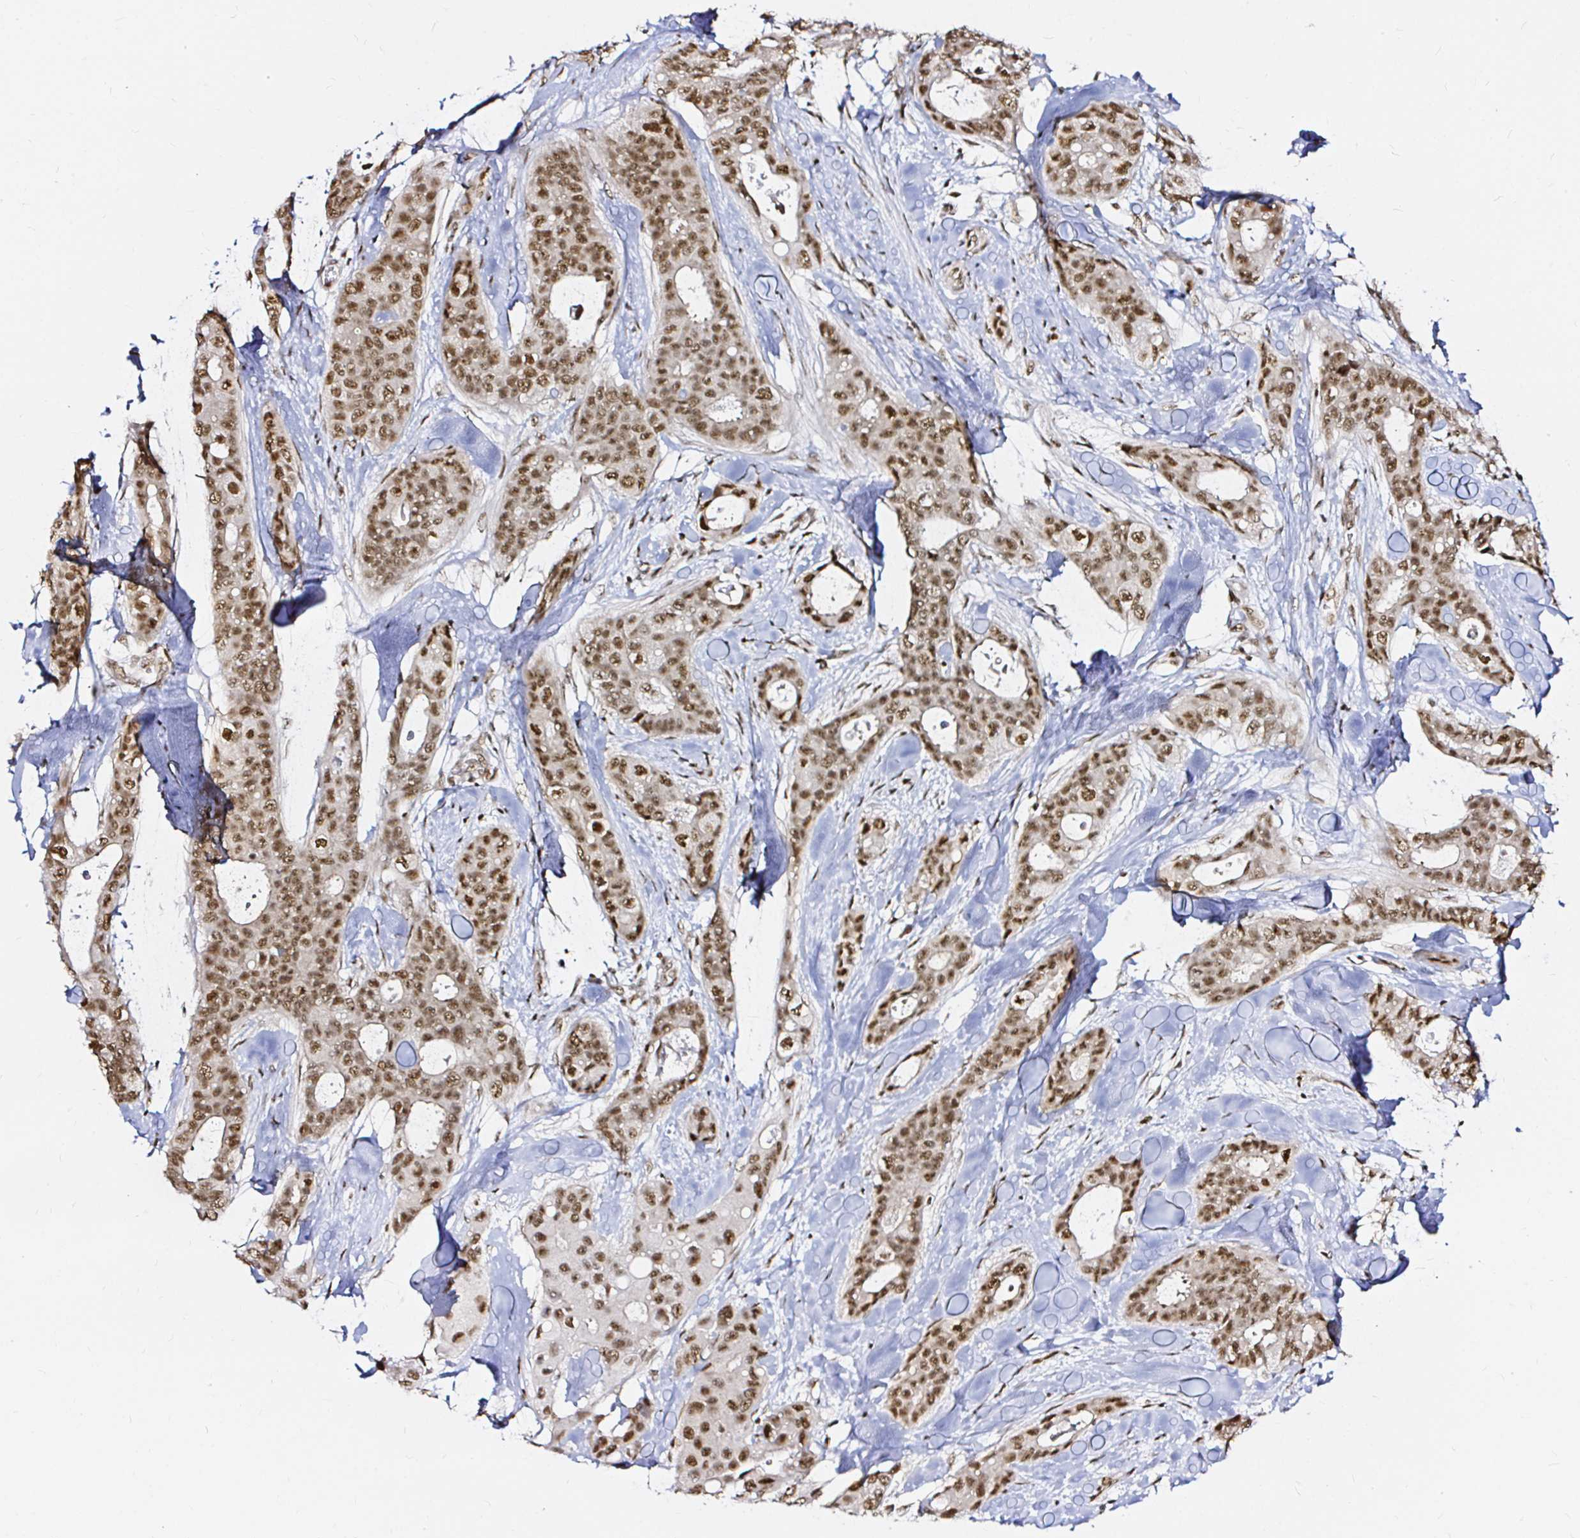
{"staining": {"intensity": "moderate", "quantity": ">75%", "location": "nuclear"}, "tissue": "breast cancer", "cell_type": "Tumor cells", "image_type": "cancer", "snomed": [{"axis": "morphology", "description": "Duct carcinoma"}, {"axis": "topography", "description": "Breast"}], "caption": "Human breast intraductal carcinoma stained with a protein marker reveals moderate staining in tumor cells.", "gene": "SNRPC", "patient": {"sex": "female", "age": 45}}